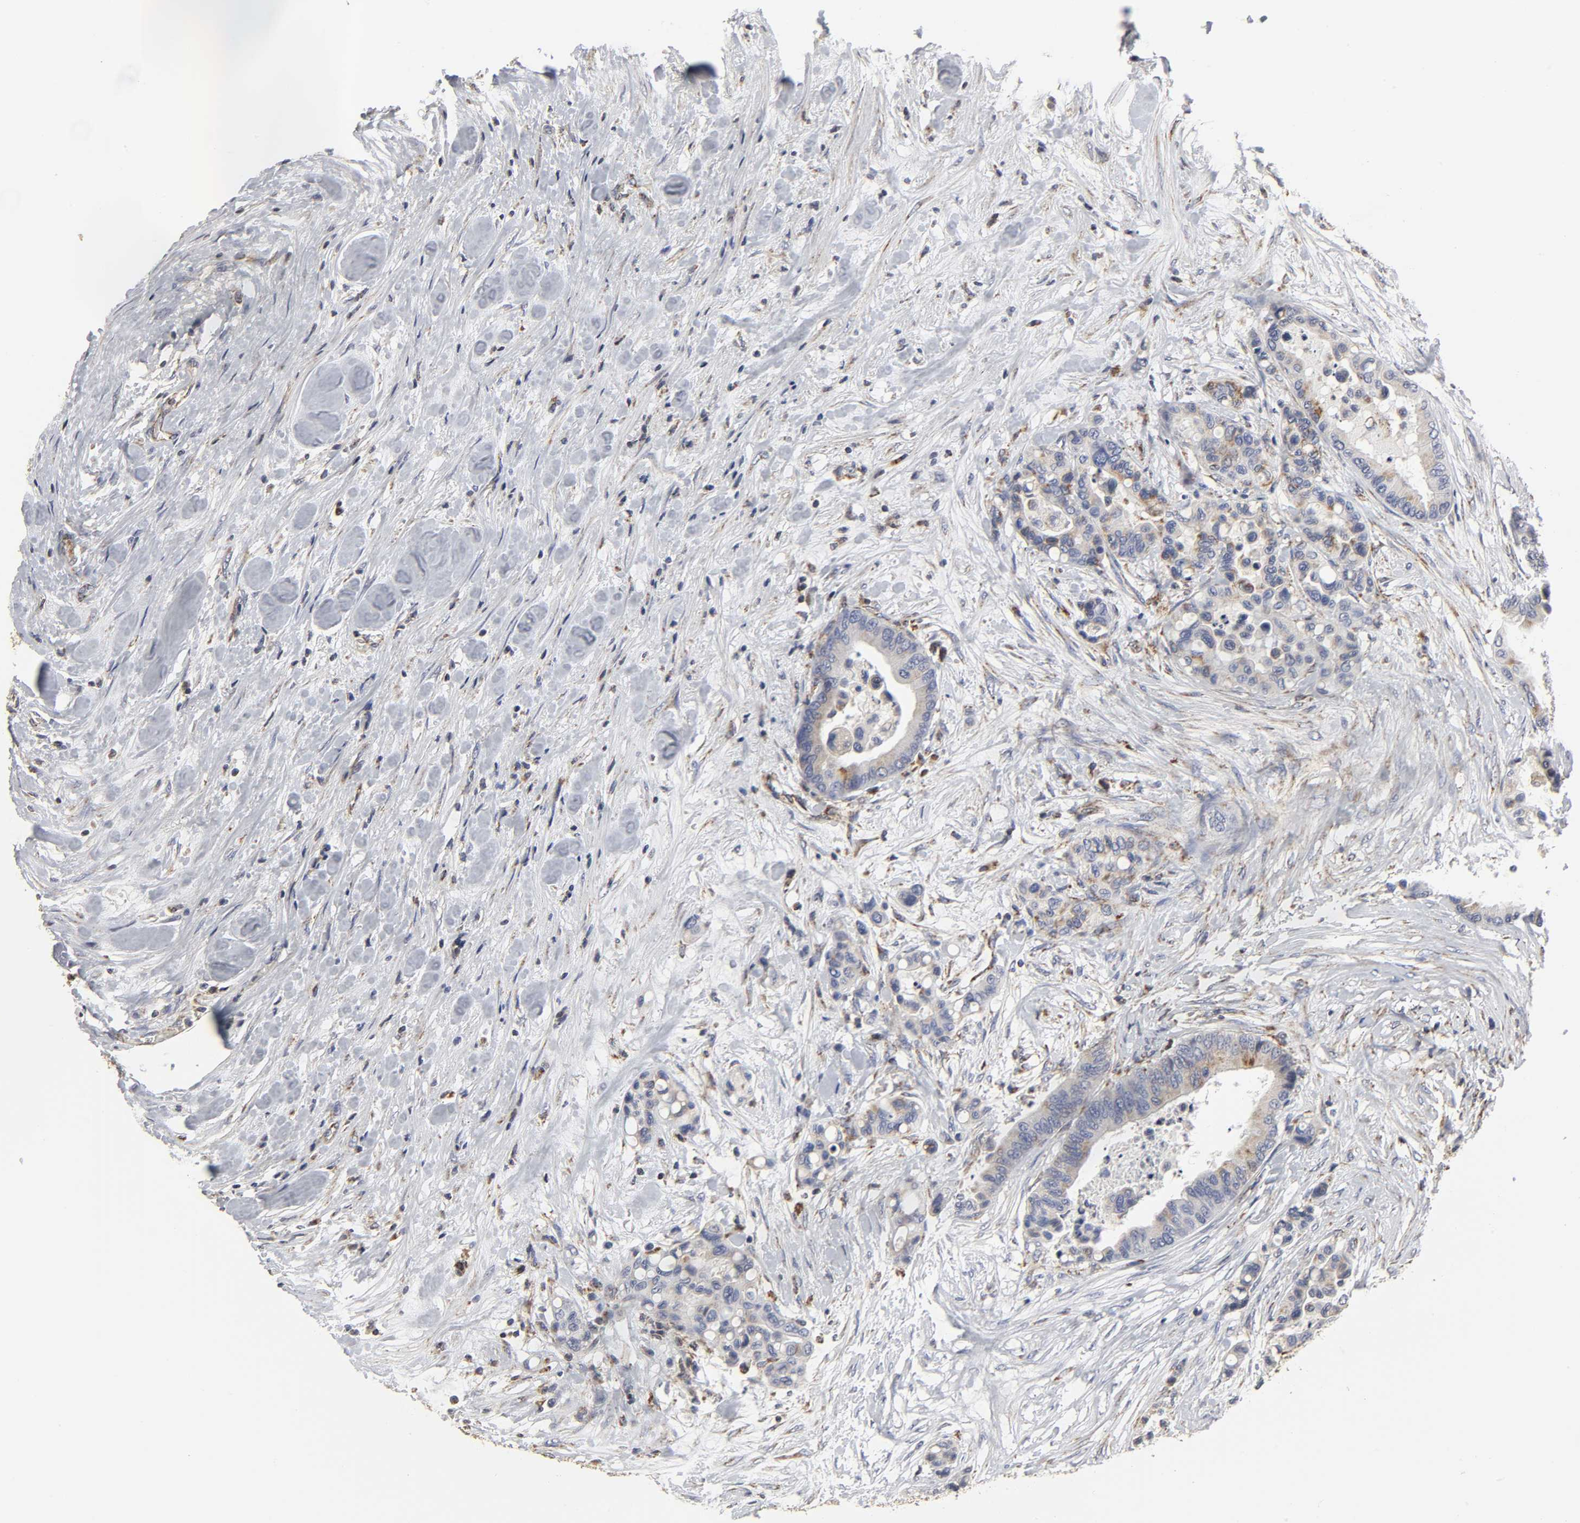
{"staining": {"intensity": "moderate", "quantity": ">75%", "location": "cytoplasmic/membranous"}, "tissue": "colorectal cancer", "cell_type": "Tumor cells", "image_type": "cancer", "snomed": [{"axis": "morphology", "description": "Adenocarcinoma, NOS"}, {"axis": "topography", "description": "Colon"}], "caption": "The histopathology image demonstrates a brown stain indicating the presence of a protein in the cytoplasmic/membranous of tumor cells in colorectal cancer (adenocarcinoma).", "gene": "COX6B1", "patient": {"sex": "male", "age": 82}}